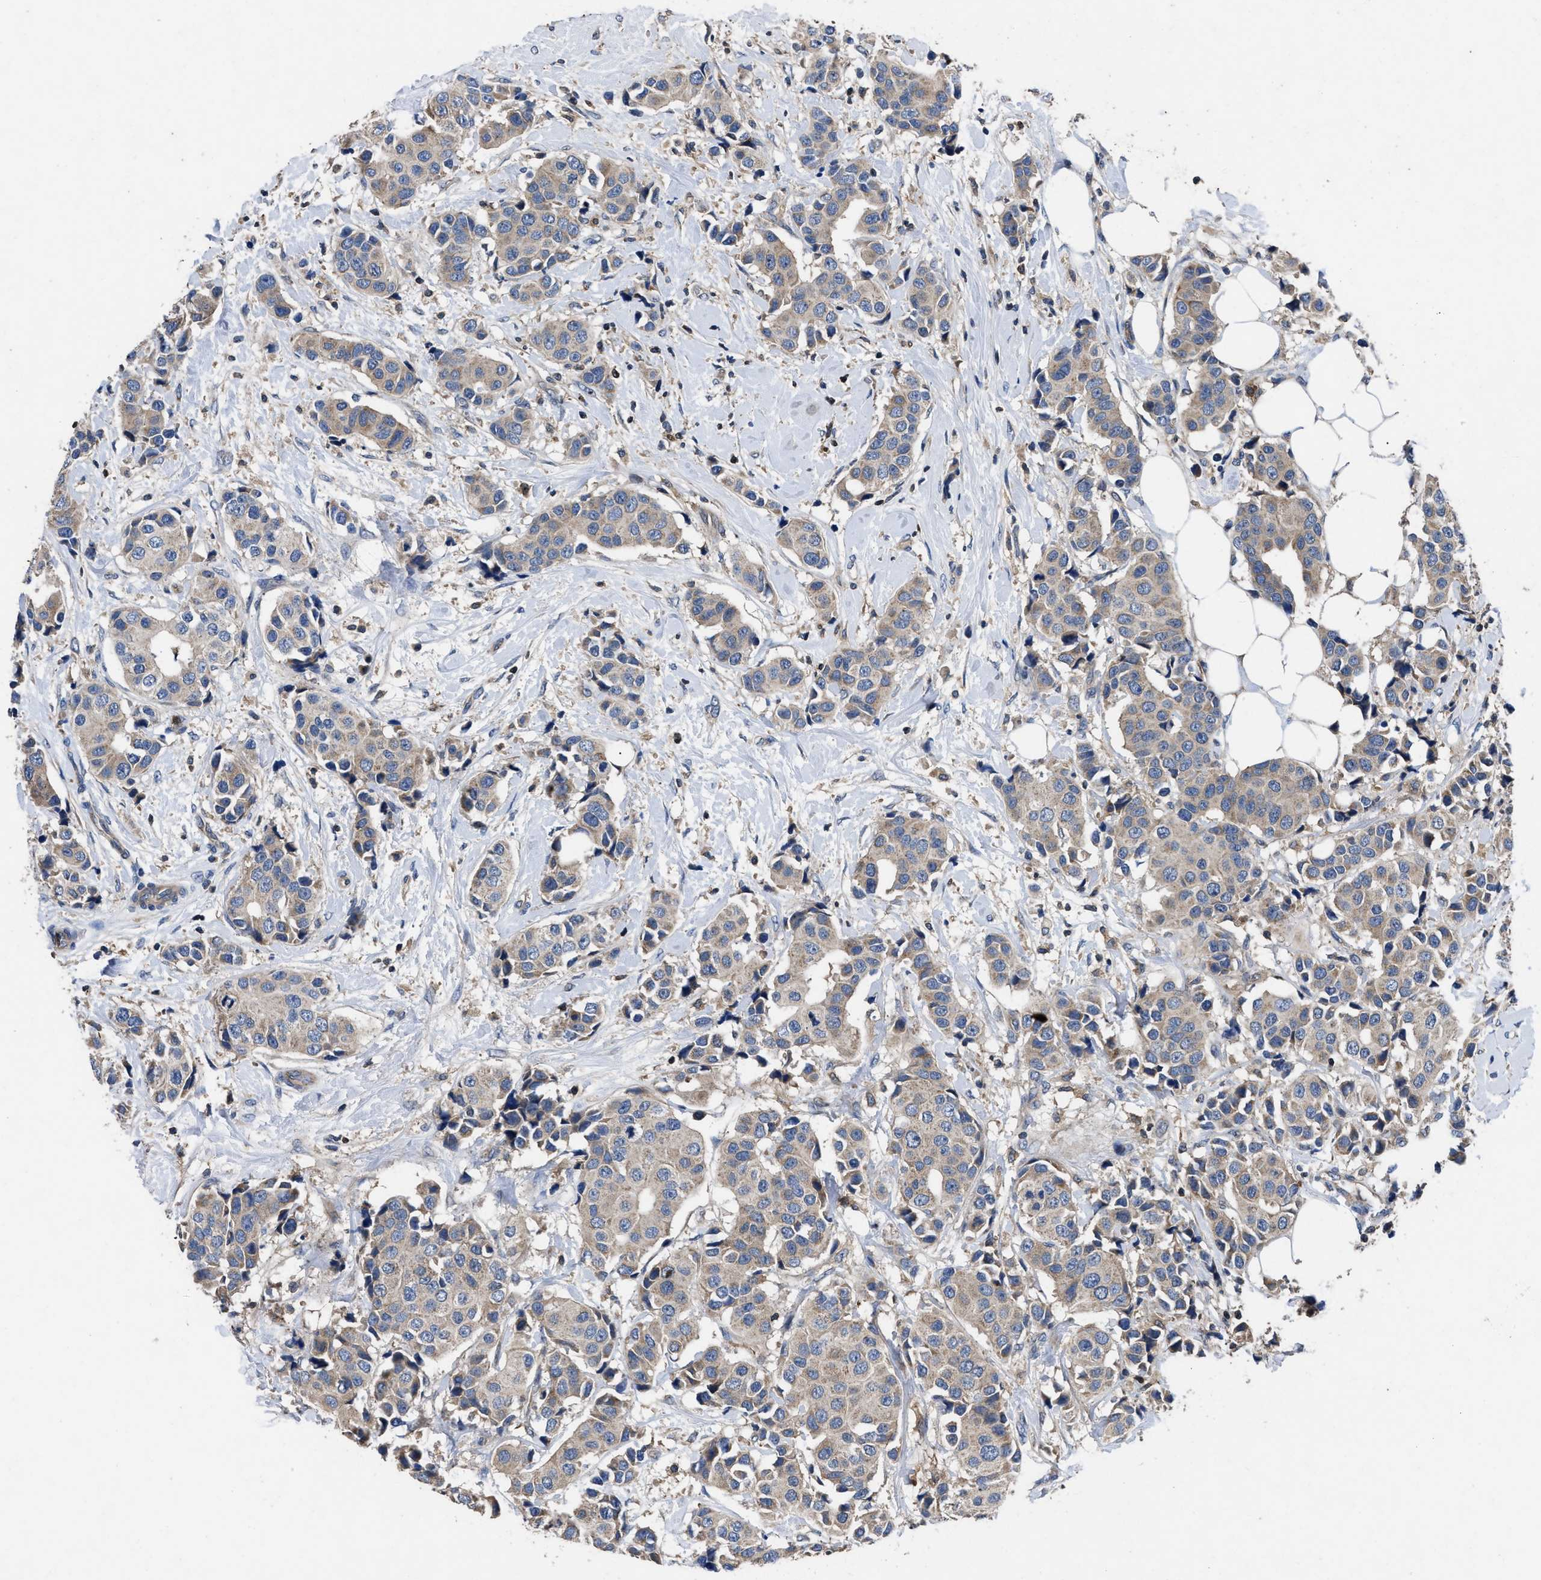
{"staining": {"intensity": "weak", "quantity": ">75%", "location": "cytoplasmic/membranous"}, "tissue": "breast cancer", "cell_type": "Tumor cells", "image_type": "cancer", "snomed": [{"axis": "morphology", "description": "Normal tissue, NOS"}, {"axis": "morphology", "description": "Duct carcinoma"}, {"axis": "topography", "description": "Breast"}], "caption": "Immunohistochemistry of human breast invasive ductal carcinoma exhibits low levels of weak cytoplasmic/membranous staining in about >75% of tumor cells. (DAB = brown stain, brightfield microscopy at high magnification).", "gene": "YBEY", "patient": {"sex": "female", "age": 39}}